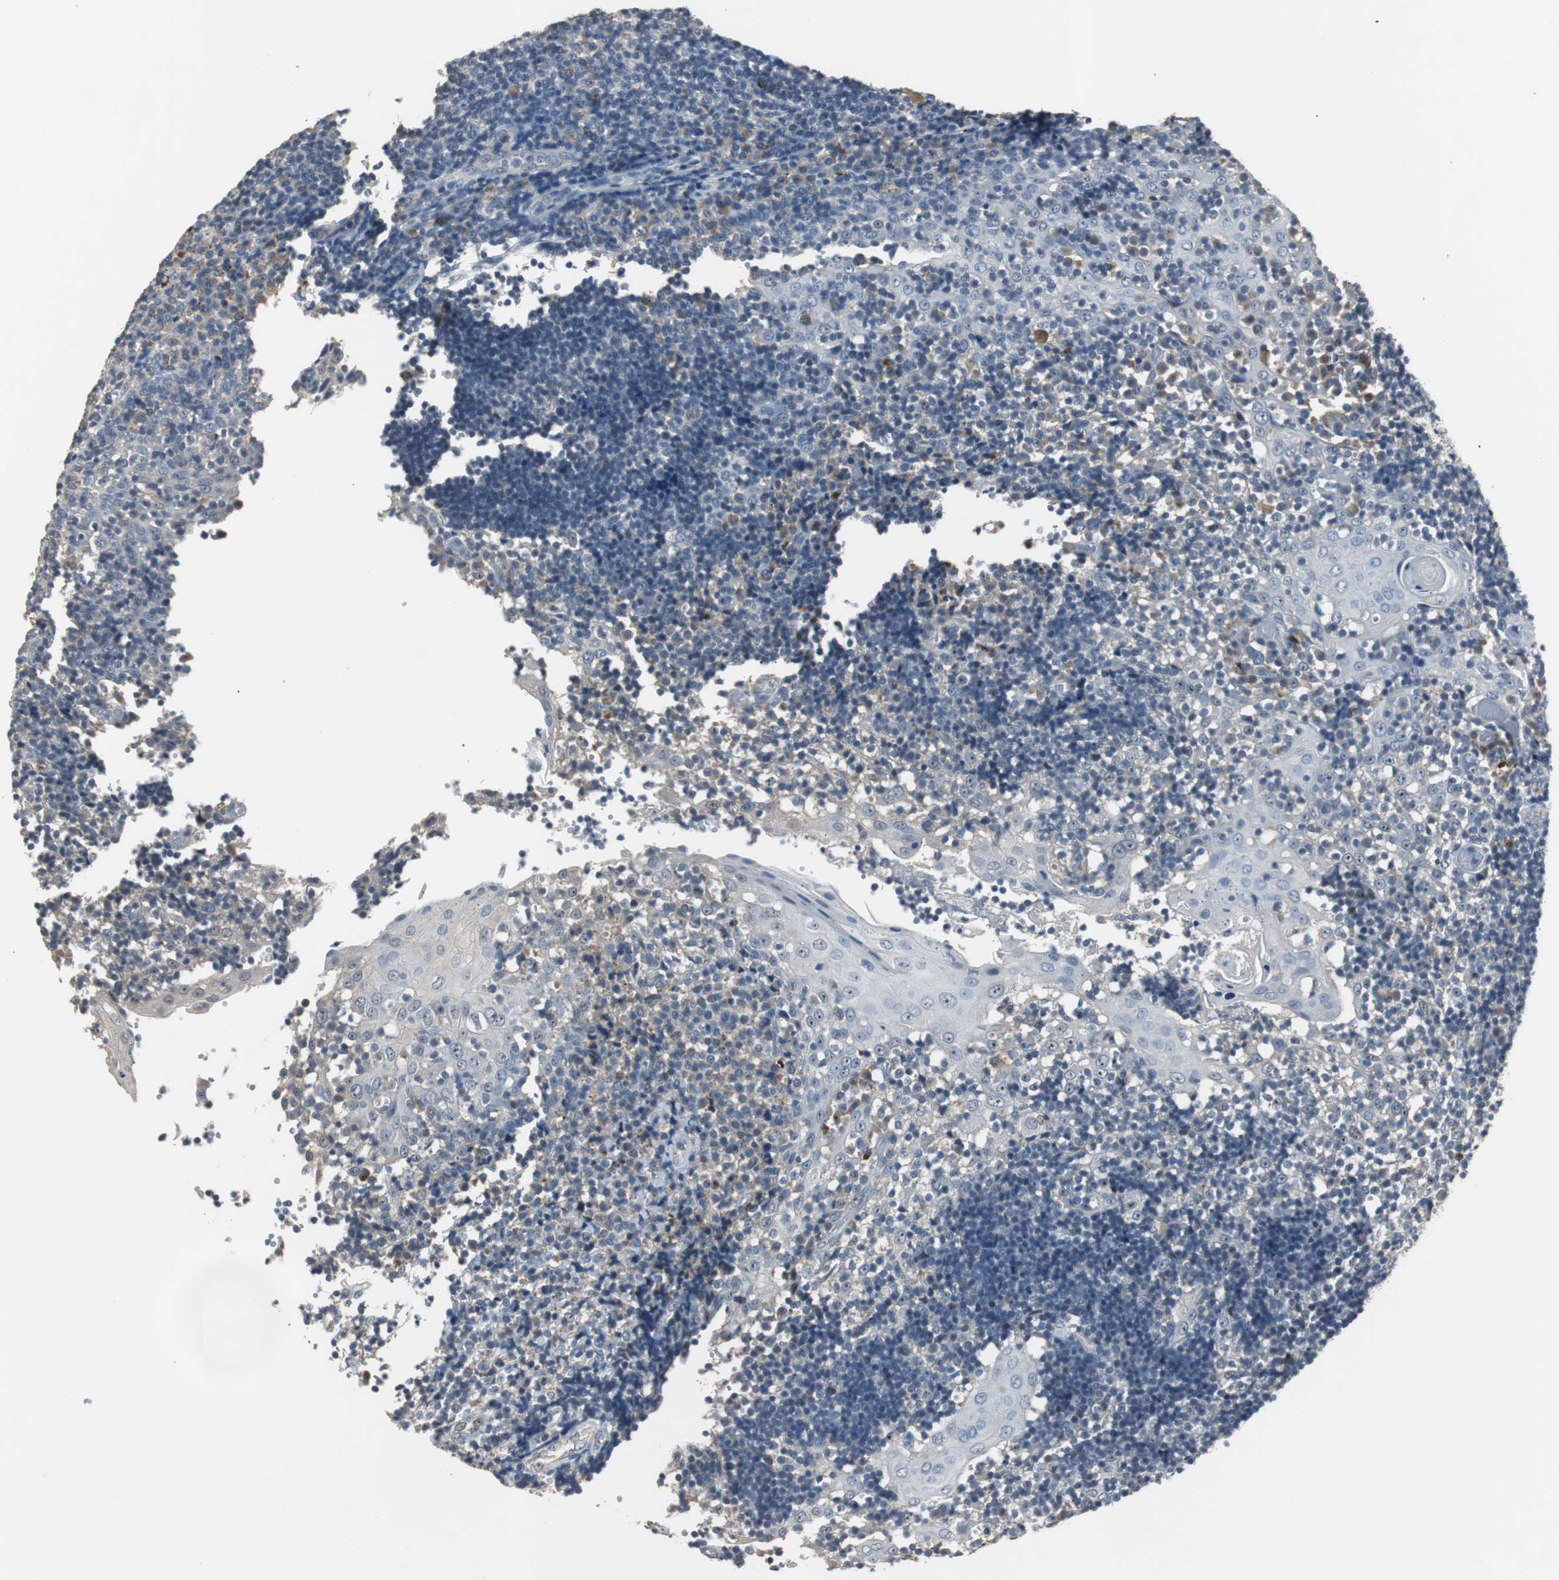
{"staining": {"intensity": "negative", "quantity": "none", "location": "none"}, "tissue": "tonsil", "cell_type": "Germinal center cells", "image_type": "normal", "snomed": [{"axis": "morphology", "description": "Normal tissue, NOS"}, {"axis": "topography", "description": "Tonsil"}], "caption": "This micrograph is of unremarkable tonsil stained with immunohistochemistry to label a protein in brown with the nuclei are counter-stained blue. There is no staining in germinal center cells.", "gene": "PCYT1B", "patient": {"sex": "female", "age": 40}}